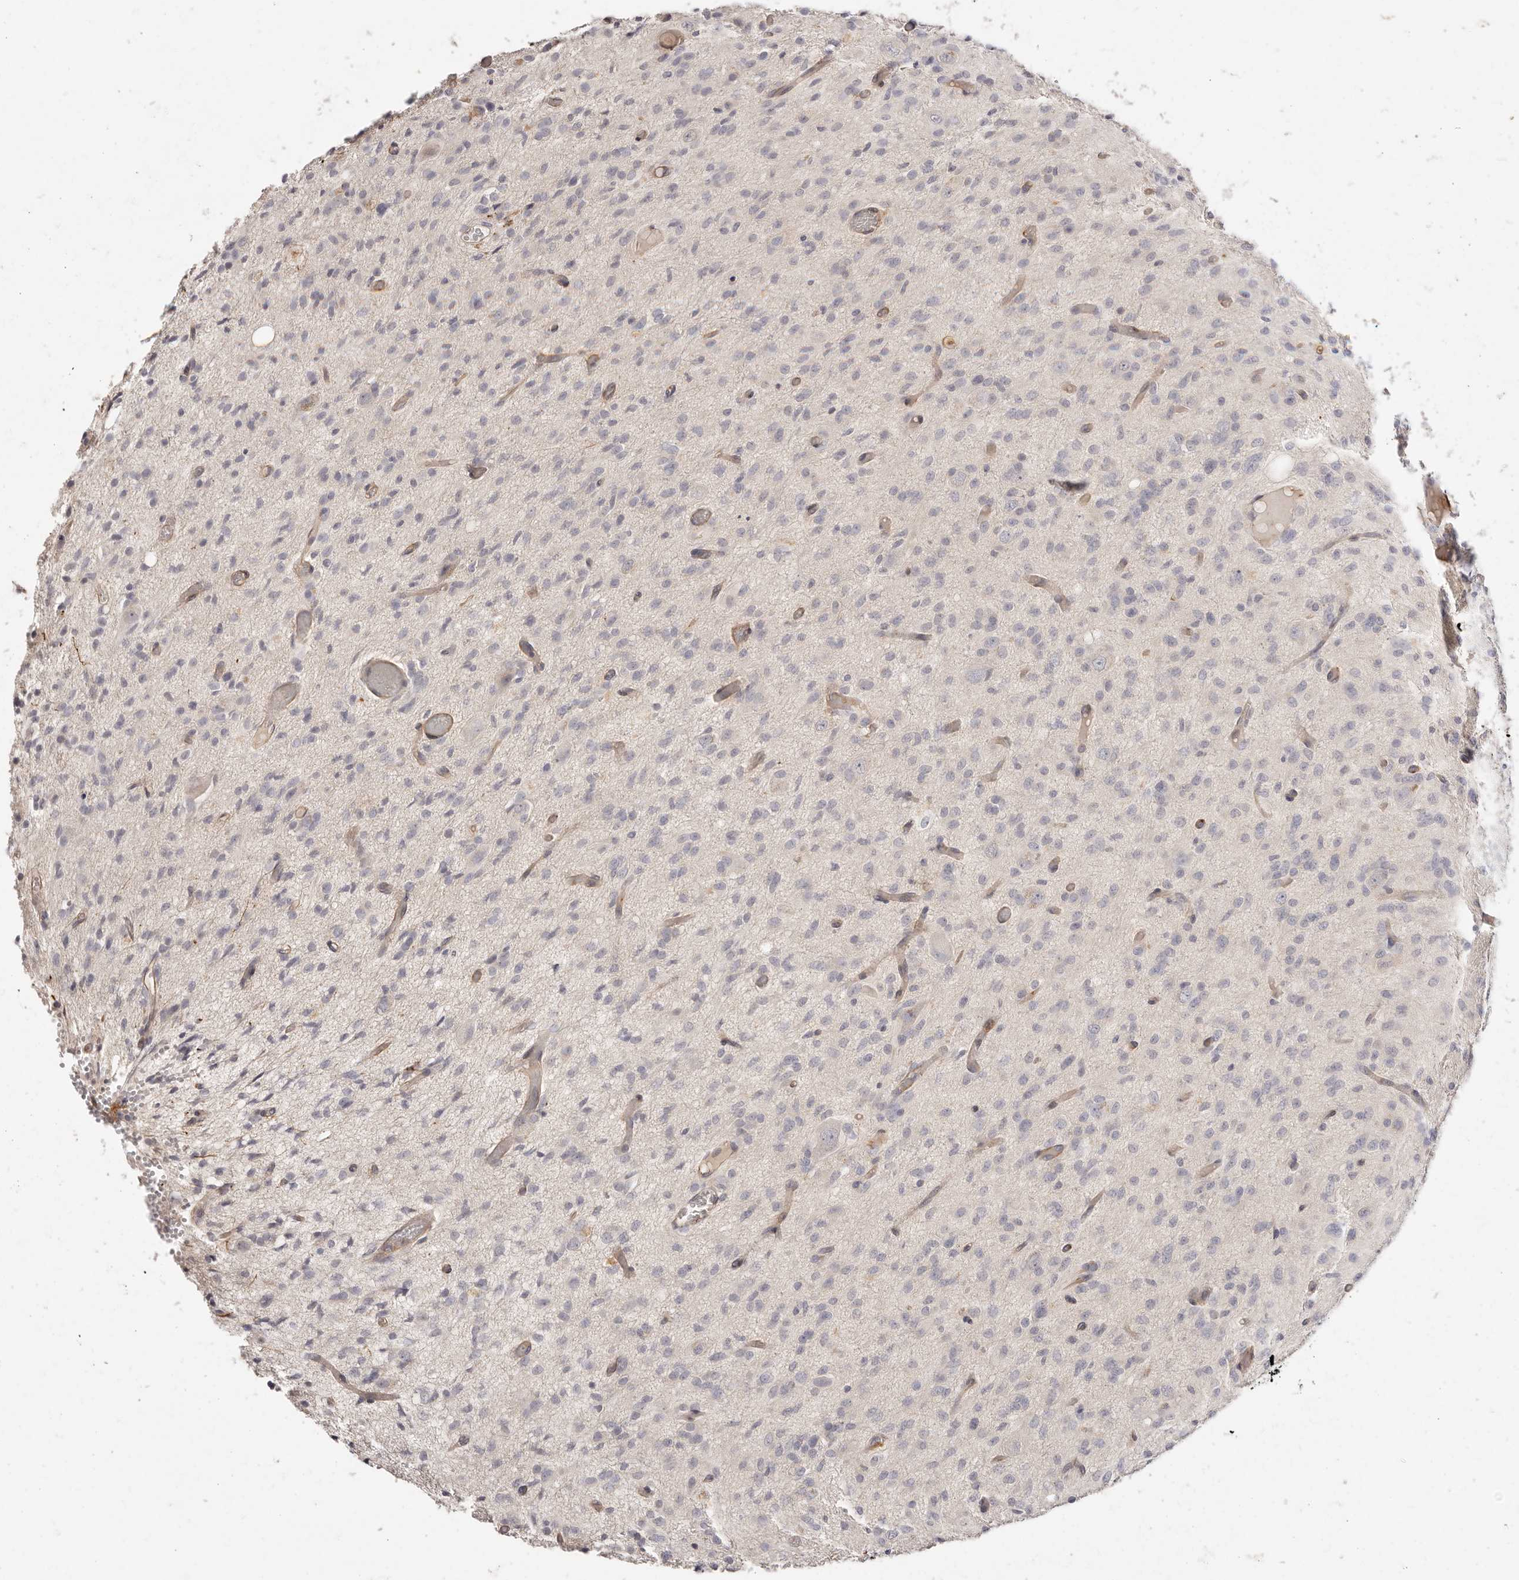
{"staining": {"intensity": "negative", "quantity": "none", "location": "none"}, "tissue": "glioma", "cell_type": "Tumor cells", "image_type": "cancer", "snomed": [{"axis": "morphology", "description": "Glioma, malignant, High grade"}, {"axis": "topography", "description": "Brain"}], "caption": "This is an immunohistochemistry (IHC) photomicrograph of human malignant glioma (high-grade). There is no expression in tumor cells.", "gene": "SLC35B2", "patient": {"sex": "female", "age": 59}}